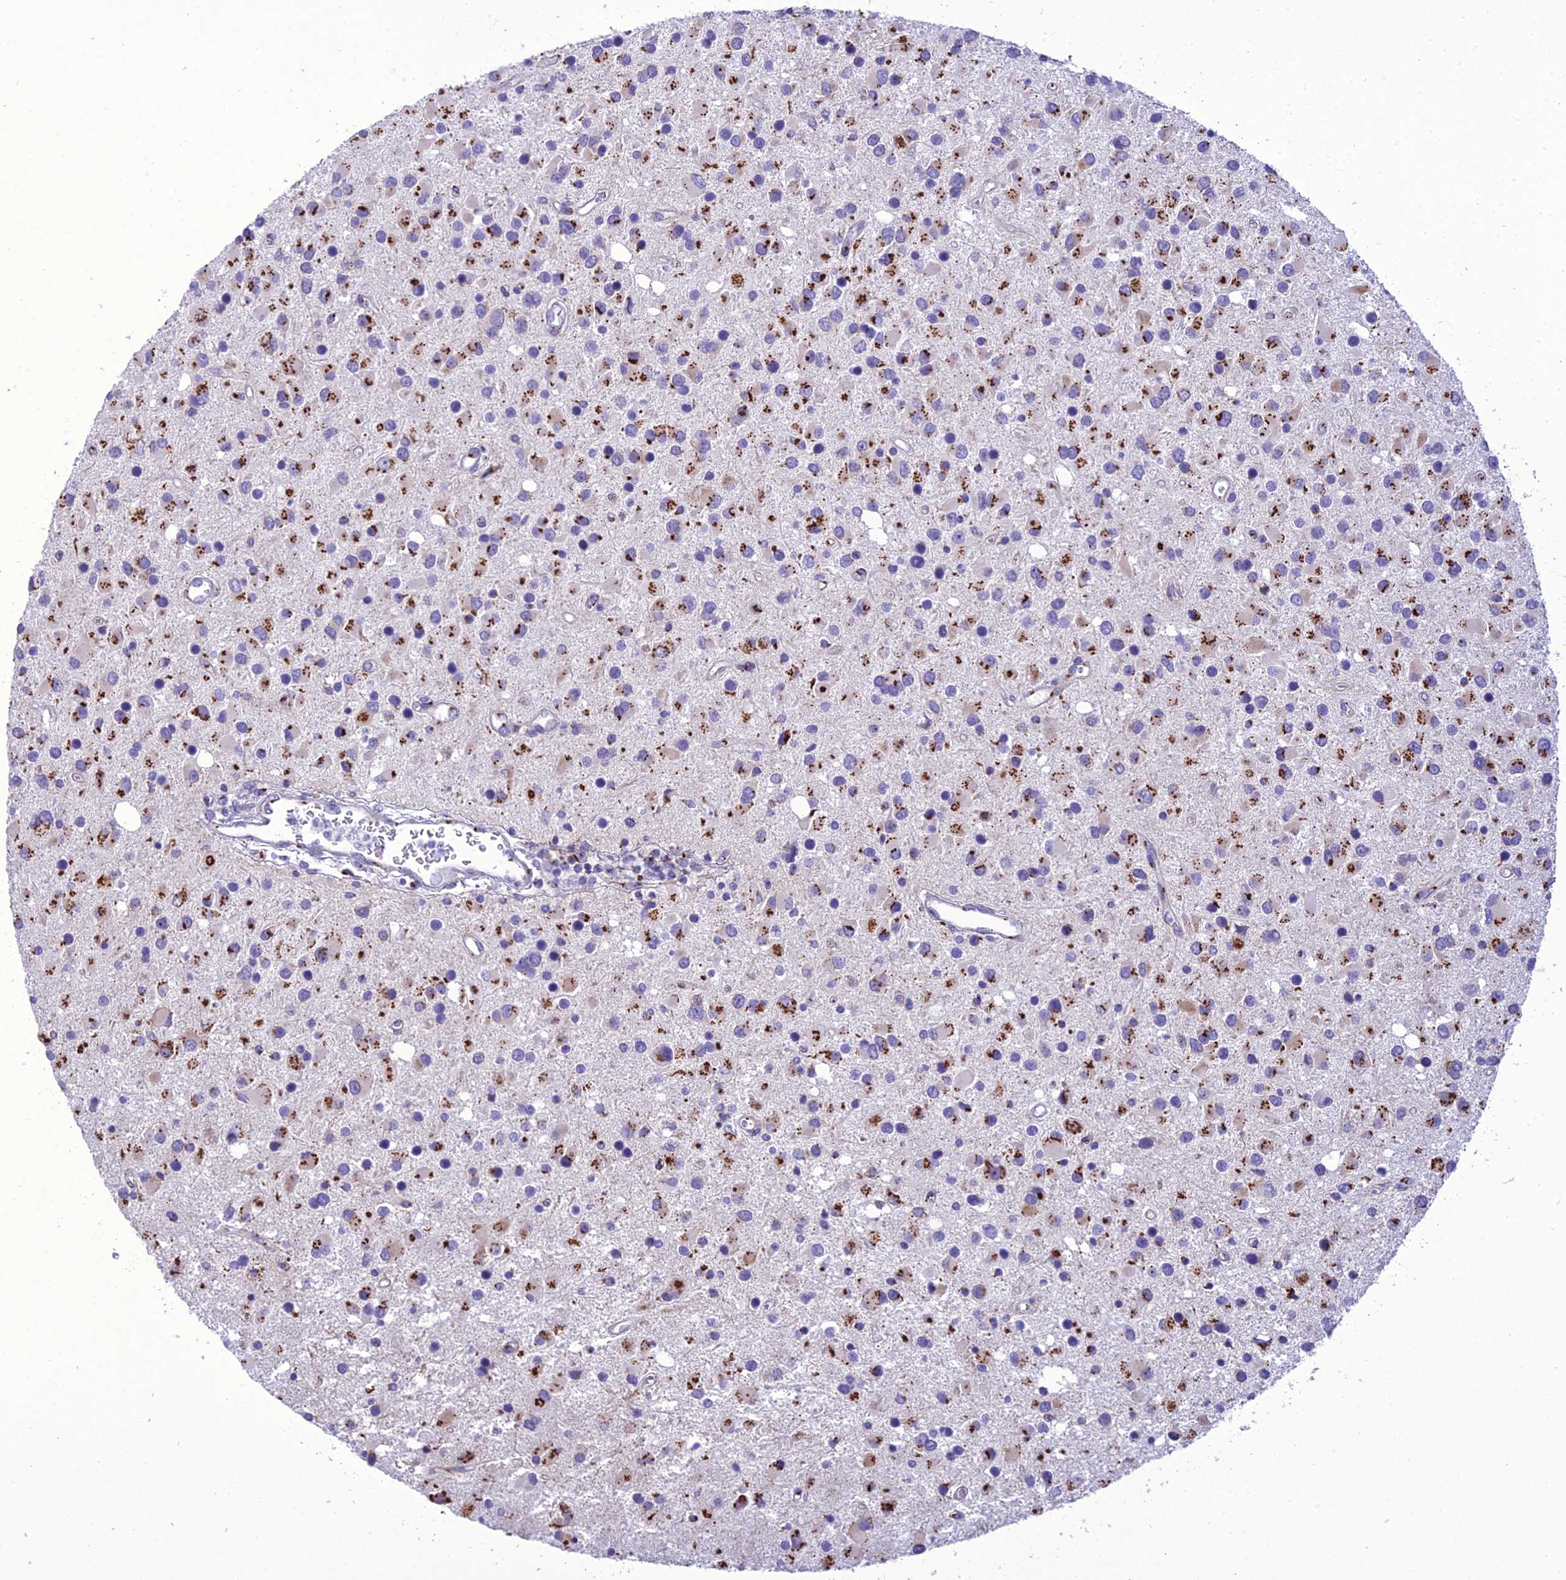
{"staining": {"intensity": "strong", "quantity": ">75%", "location": "cytoplasmic/membranous"}, "tissue": "glioma", "cell_type": "Tumor cells", "image_type": "cancer", "snomed": [{"axis": "morphology", "description": "Glioma, malignant, High grade"}, {"axis": "topography", "description": "Brain"}], "caption": "Immunohistochemistry micrograph of glioma stained for a protein (brown), which displays high levels of strong cytoplasmic/membranous positivity in approximately >75% of tumor cells.", "gene": "GOLM2", "patient": {"sex": "male", "age": 53}}